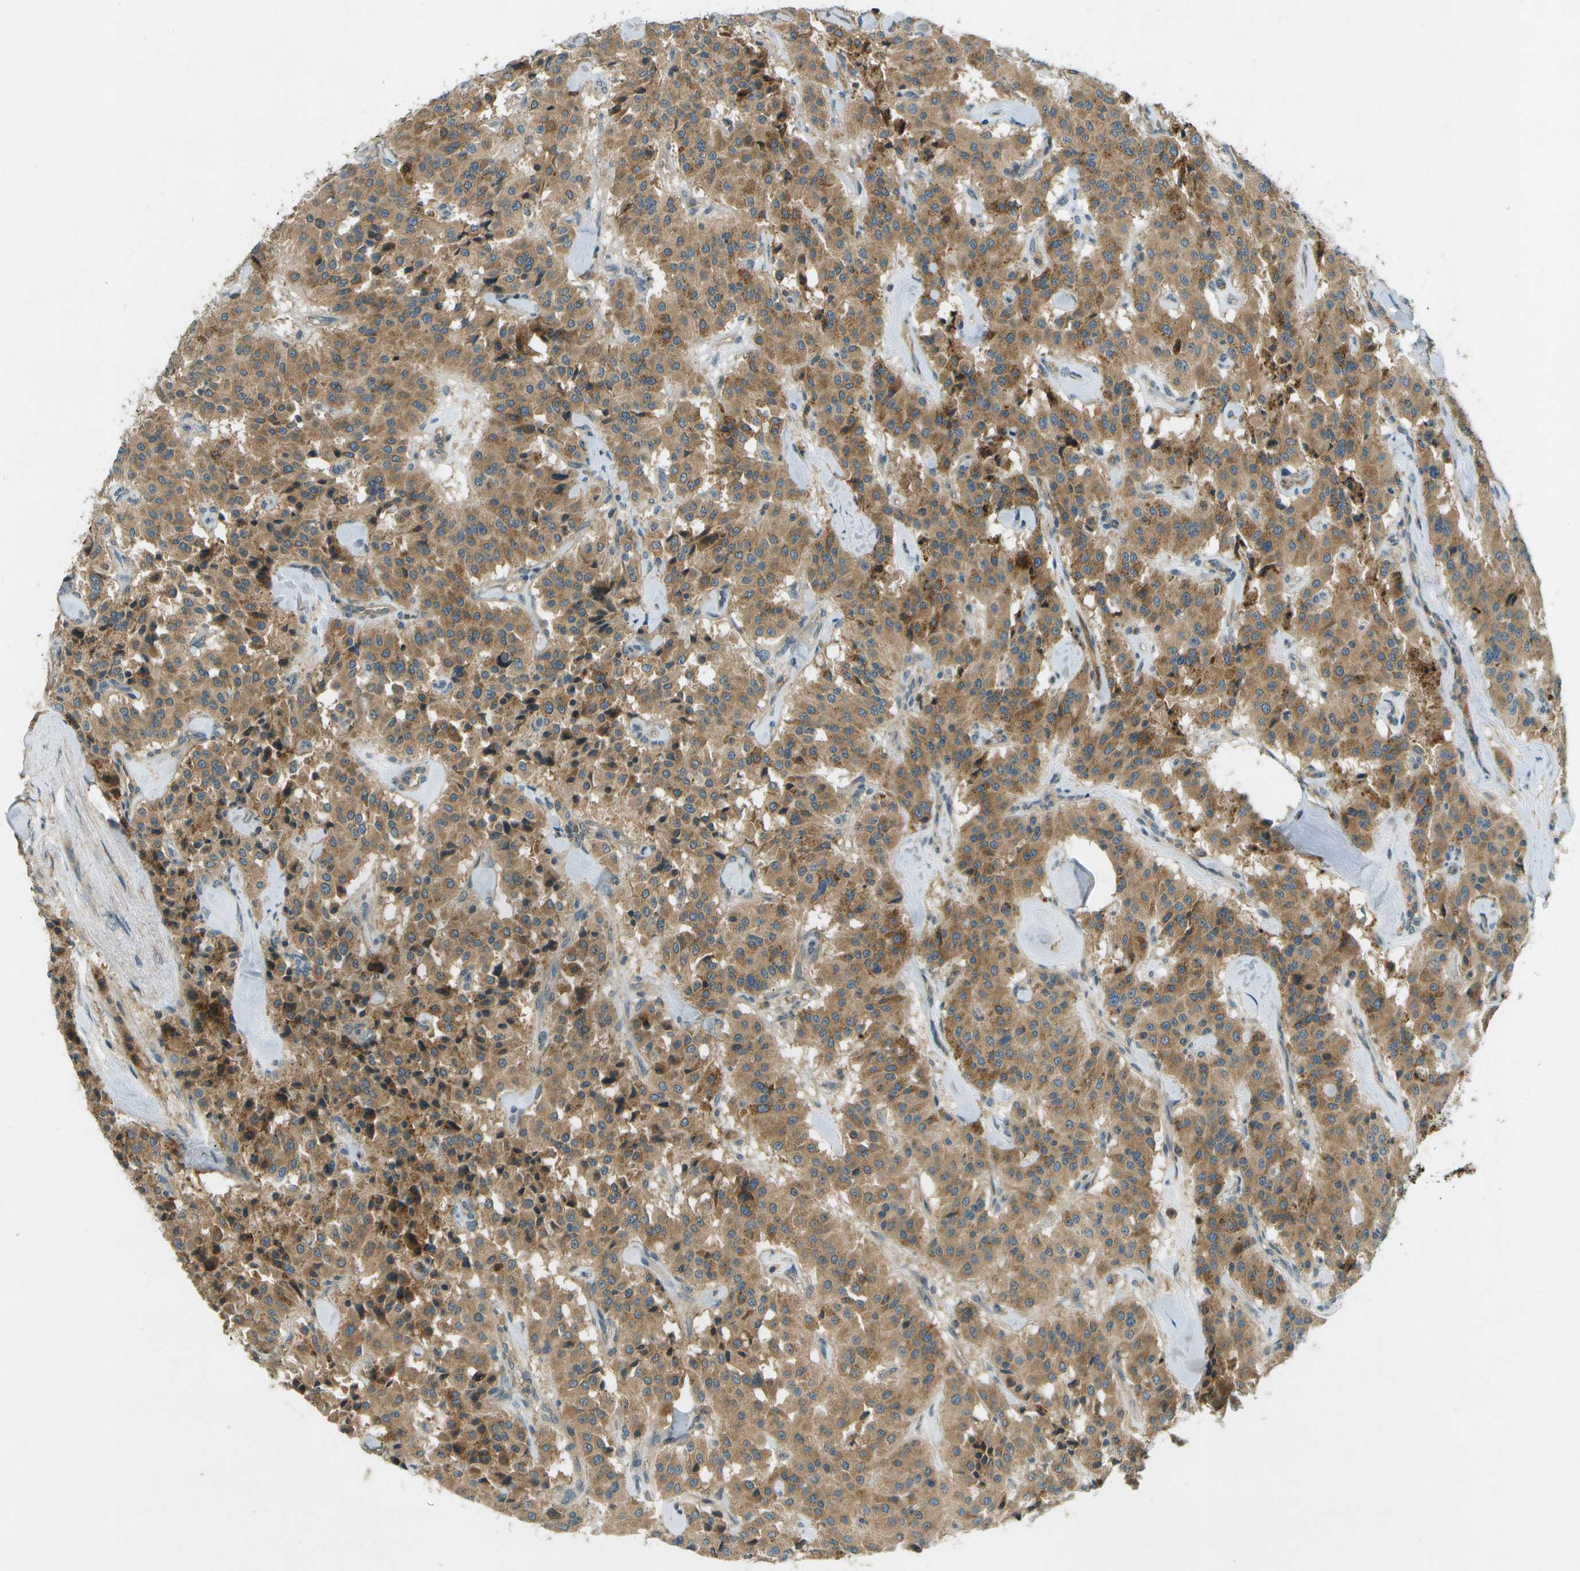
{"staining": {"intensity": "moderate", "quantity": ">75%", "location": "cytoplasmic/membranous"}, "tissue": "carcinoid", "cell_type": "Tumor cells", "image_type": "cancer", "snomed": [{"axis": "morphology", "description": "Carcinoid, malignant, NOS"}, {"axis": "topography", "description": "Lung"}], "caption": "Protein positivity by immunohistochemistry displays moderate cytoplasmic/membranous staining in approximately >75% of tumor cells in carcinoid.", "gene": "NUDT4", "patient": {"sex": "male", "age": 30}}